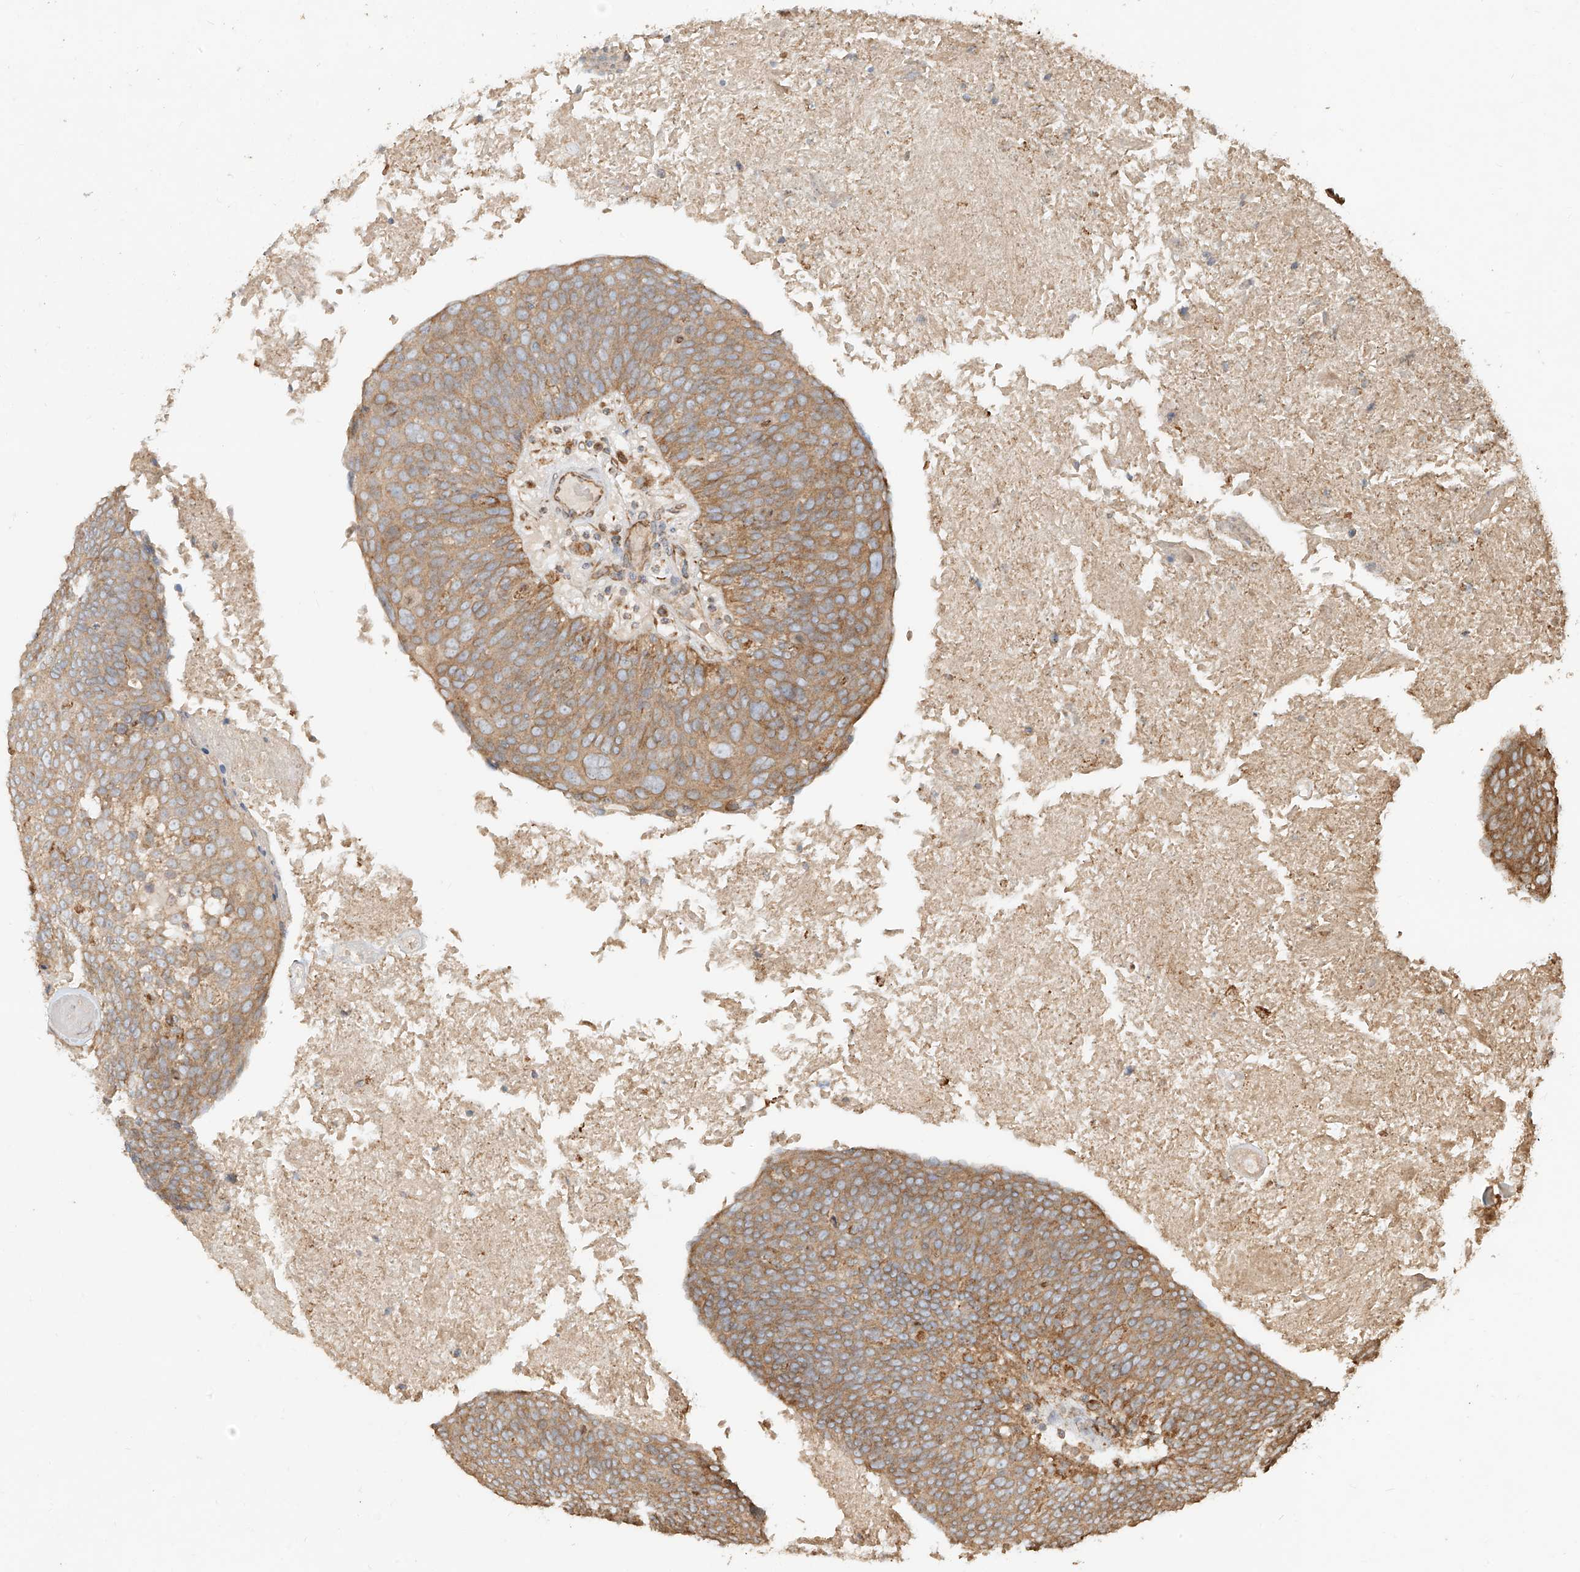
{"staining": {"intensity": "moderate", "quantity": ">75%", "location": "cytoplasmic/membranous"}, "tissue": "head and neck cancer", "cell_type": "Tumor cells", "image_type": "cancer", "snomed": [{"axis": "morphology", "description": "Squamous cell carcinoma, NOS"}, {"axis": "morphology", "description": "Squamous cell carcinoma, metastatic, NOS"}, {"axis": "topography", "description": "Lymph node"}, {"axis": "topography", "description": "Head-Neck"}], "caption": "DAB (3,3'-diaminobenzidine) immunohistochemical staining of human head and neck cancer (squamous cell carcinoma) shows moderate cytoplasmic/membranous protein expression in about >75% of tumor cells.", "gene": "EFNB1", "patient": {"sex": "male", "age": 62}}